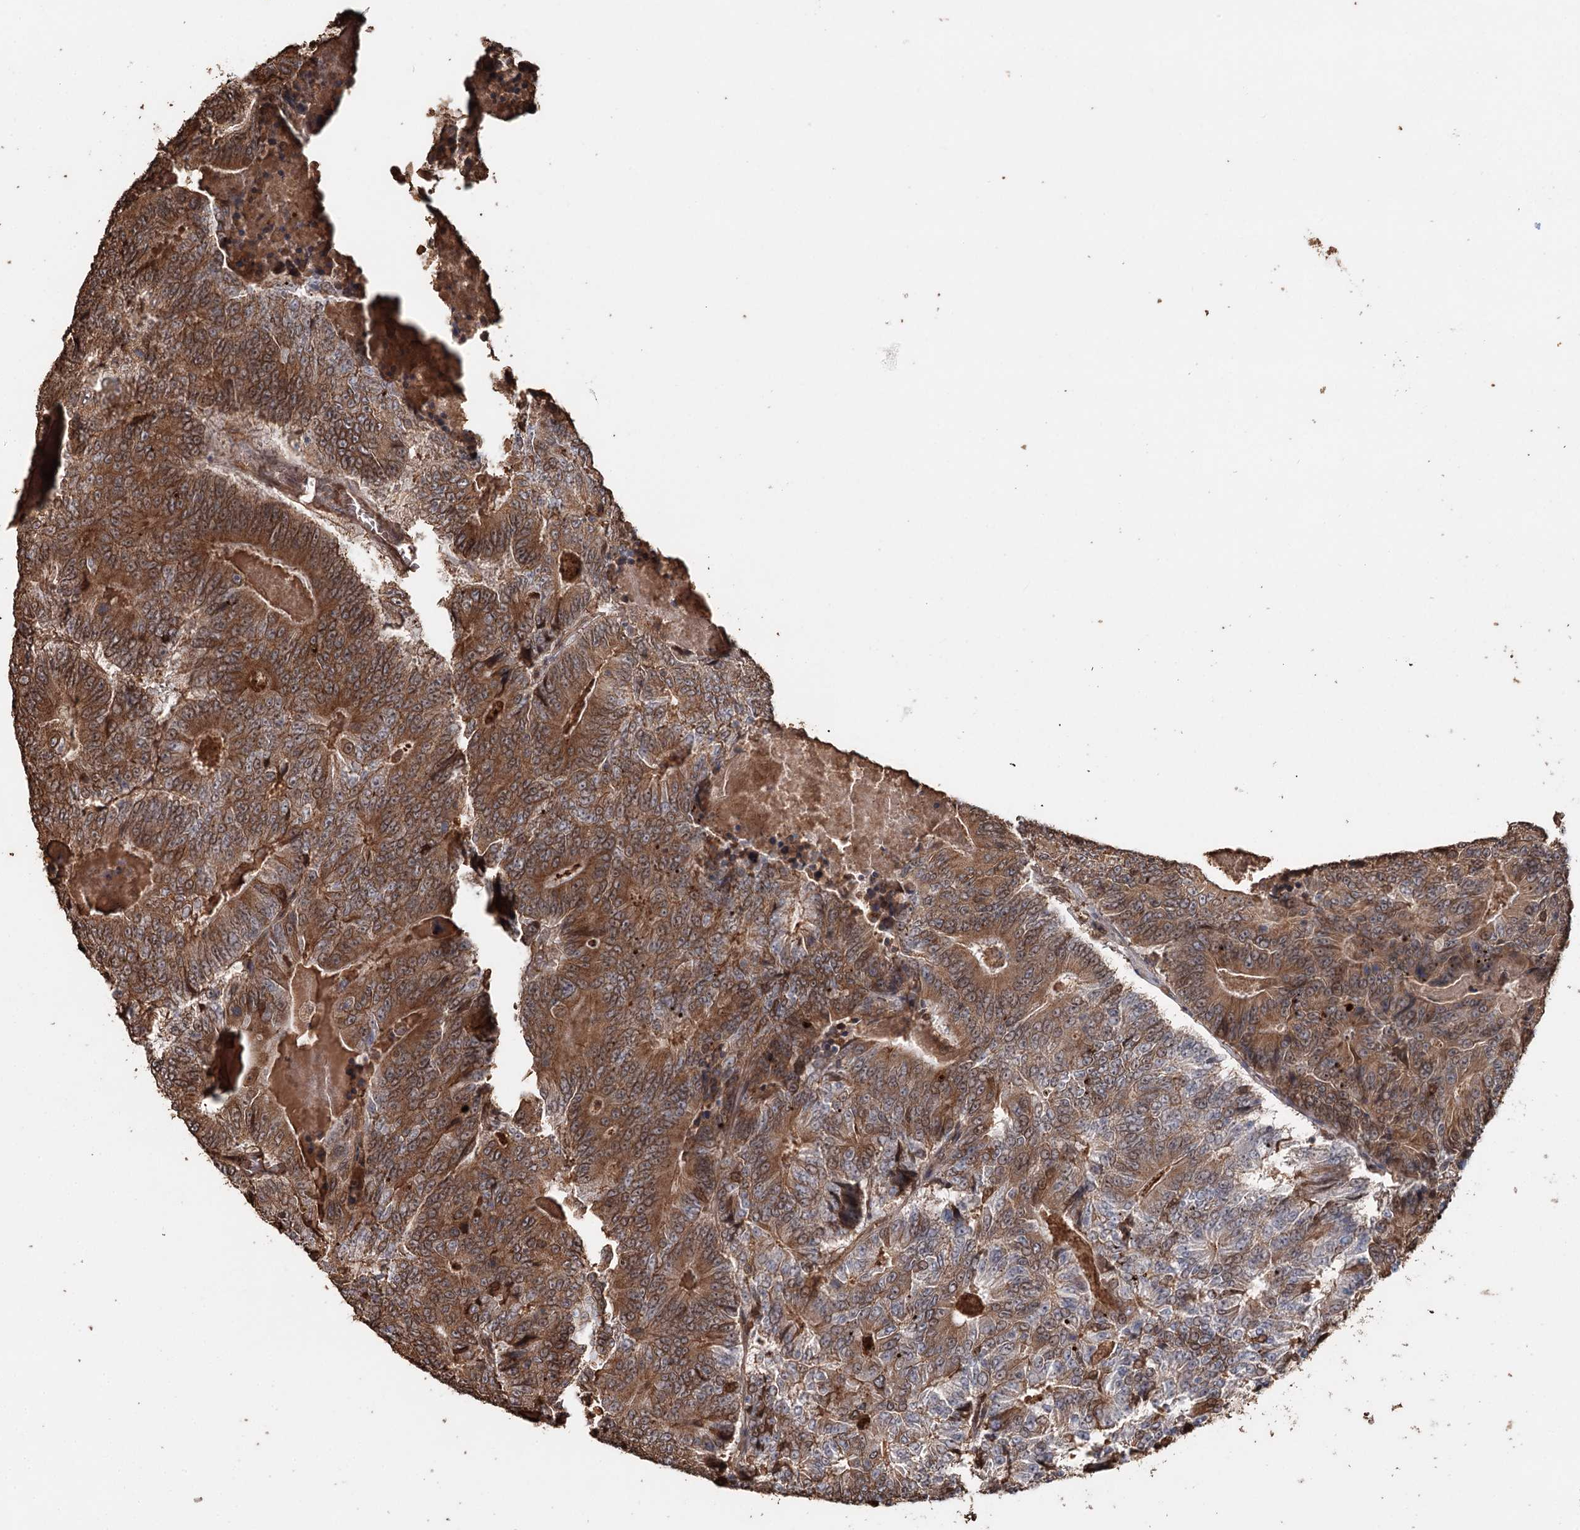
{"staining": {"intensity": "moderate", "quantity": ">75%", "location": "cytoplasmic/membranous"}, "tissue": "colorectal cancer", "cell_type": "Tumor cells", "image_type": "cancer", "snomed": [{"axis": "morphology", "description": "Adenocarcinoma, NOS"}, {"axis": "topography", "description": "Colon"}], "caption": "High-magnification brightfield microscopy of colorectal adenocarcinoma stained with DAB (3,3'-diaminobenzidine) (brown) and counterstained with hematoxylin (blue). tumor cells exhibit moderate cytoplasmic/membranous staining is appreciated in approximately>75% of cells.", "gene": "SYVN1", "patient": {"sex": "male", "age": 83}}